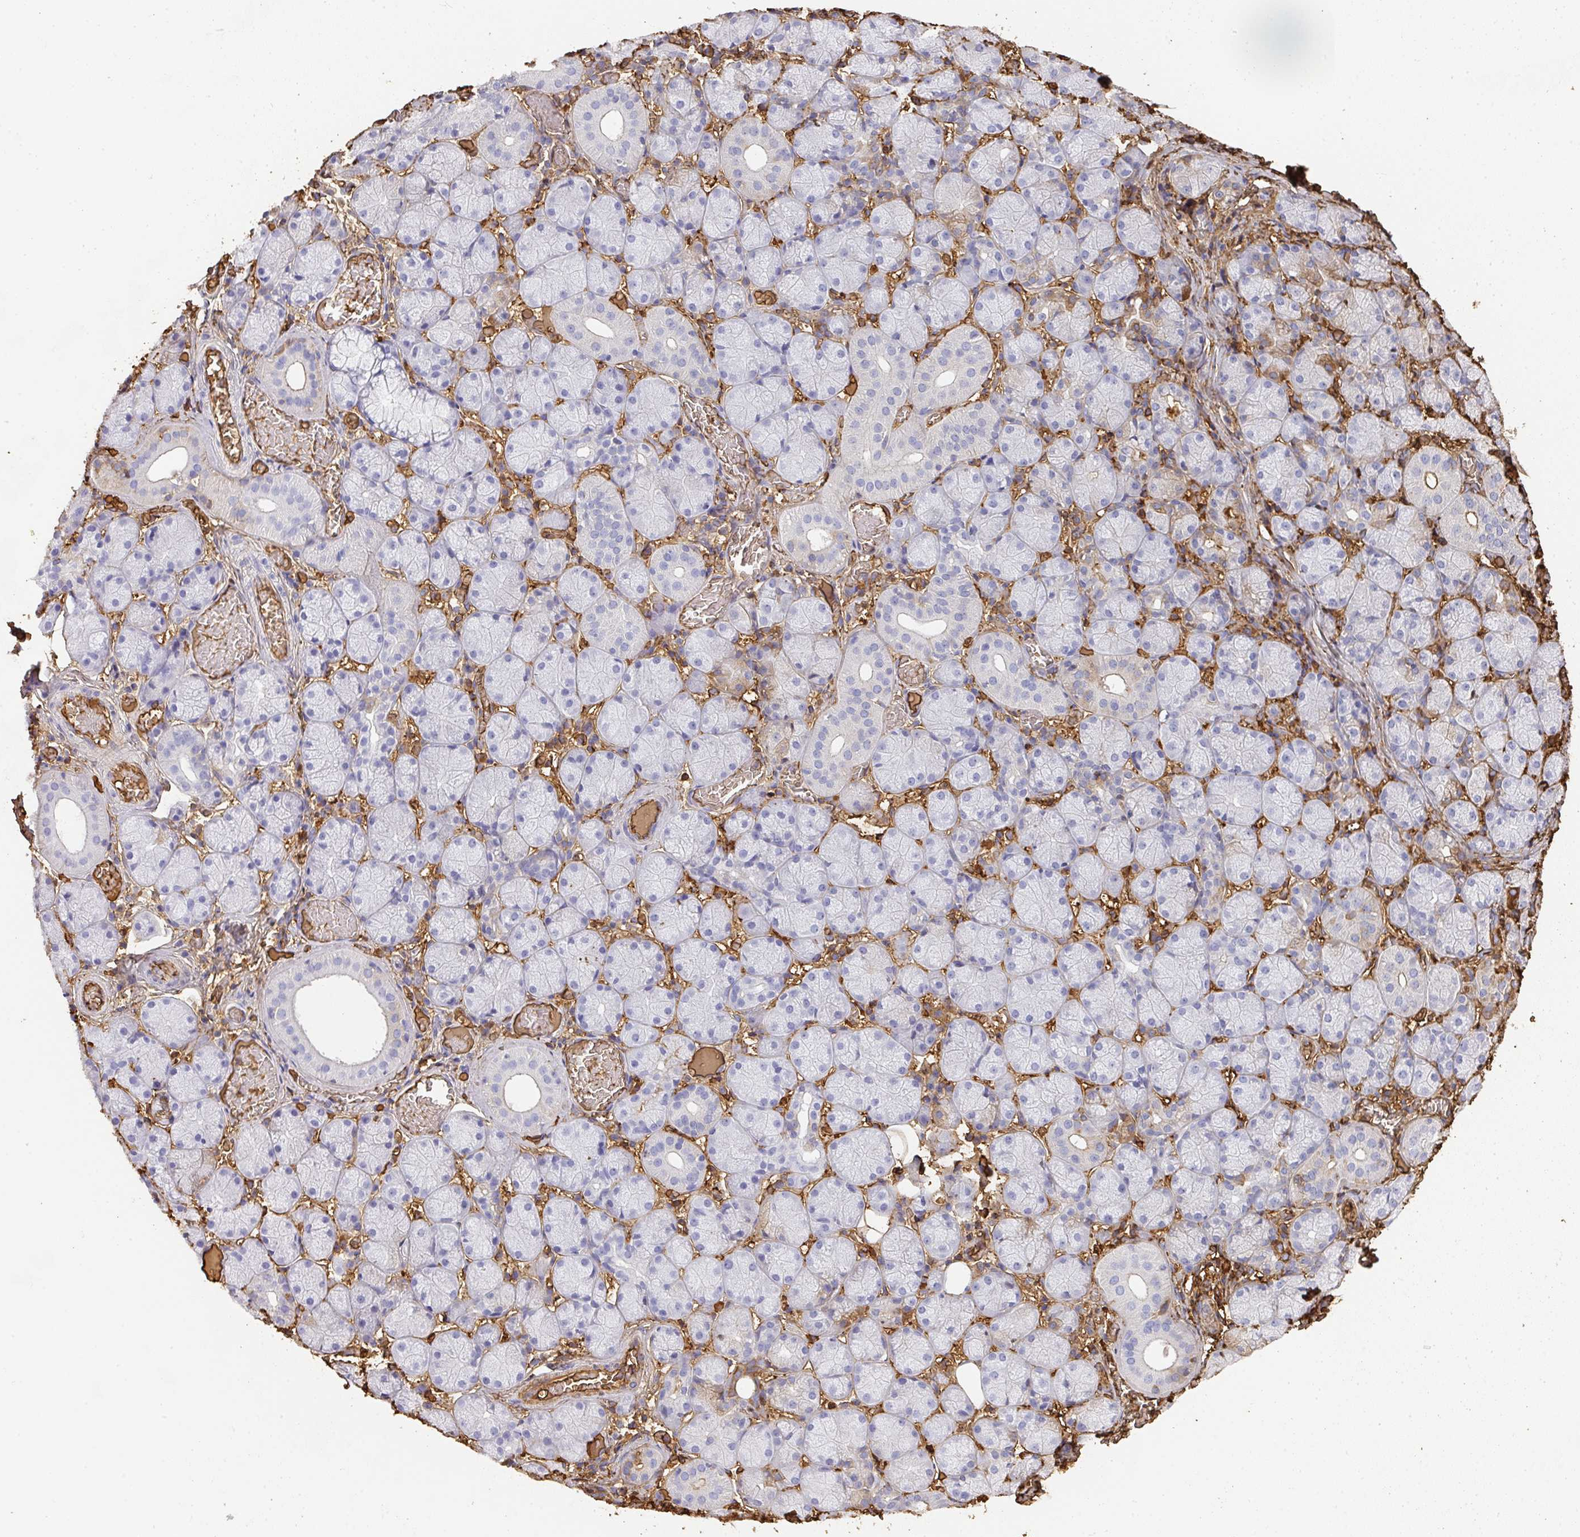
{"staining": {"intensity": "moderate", "quantity": "25%-75%", "location": "cytoplasmic/membranous"}, "tissue": "salivary gland", "cell_type": "Glandular cells", "image_type": "normal", "snomed": [{"axis": "morphology", "description": "Normal tissue, NOS"}, {"axis": "topography", "description": "Salivary gland"}], "caption": "Protein positivity by IHC displays moderate cytoplasmic/membranous positivity in approximately 25%-75% of glandular cells in benign salivary gland.", "gene": "ALB", "patient": {"sex": "female", "age": 24}}